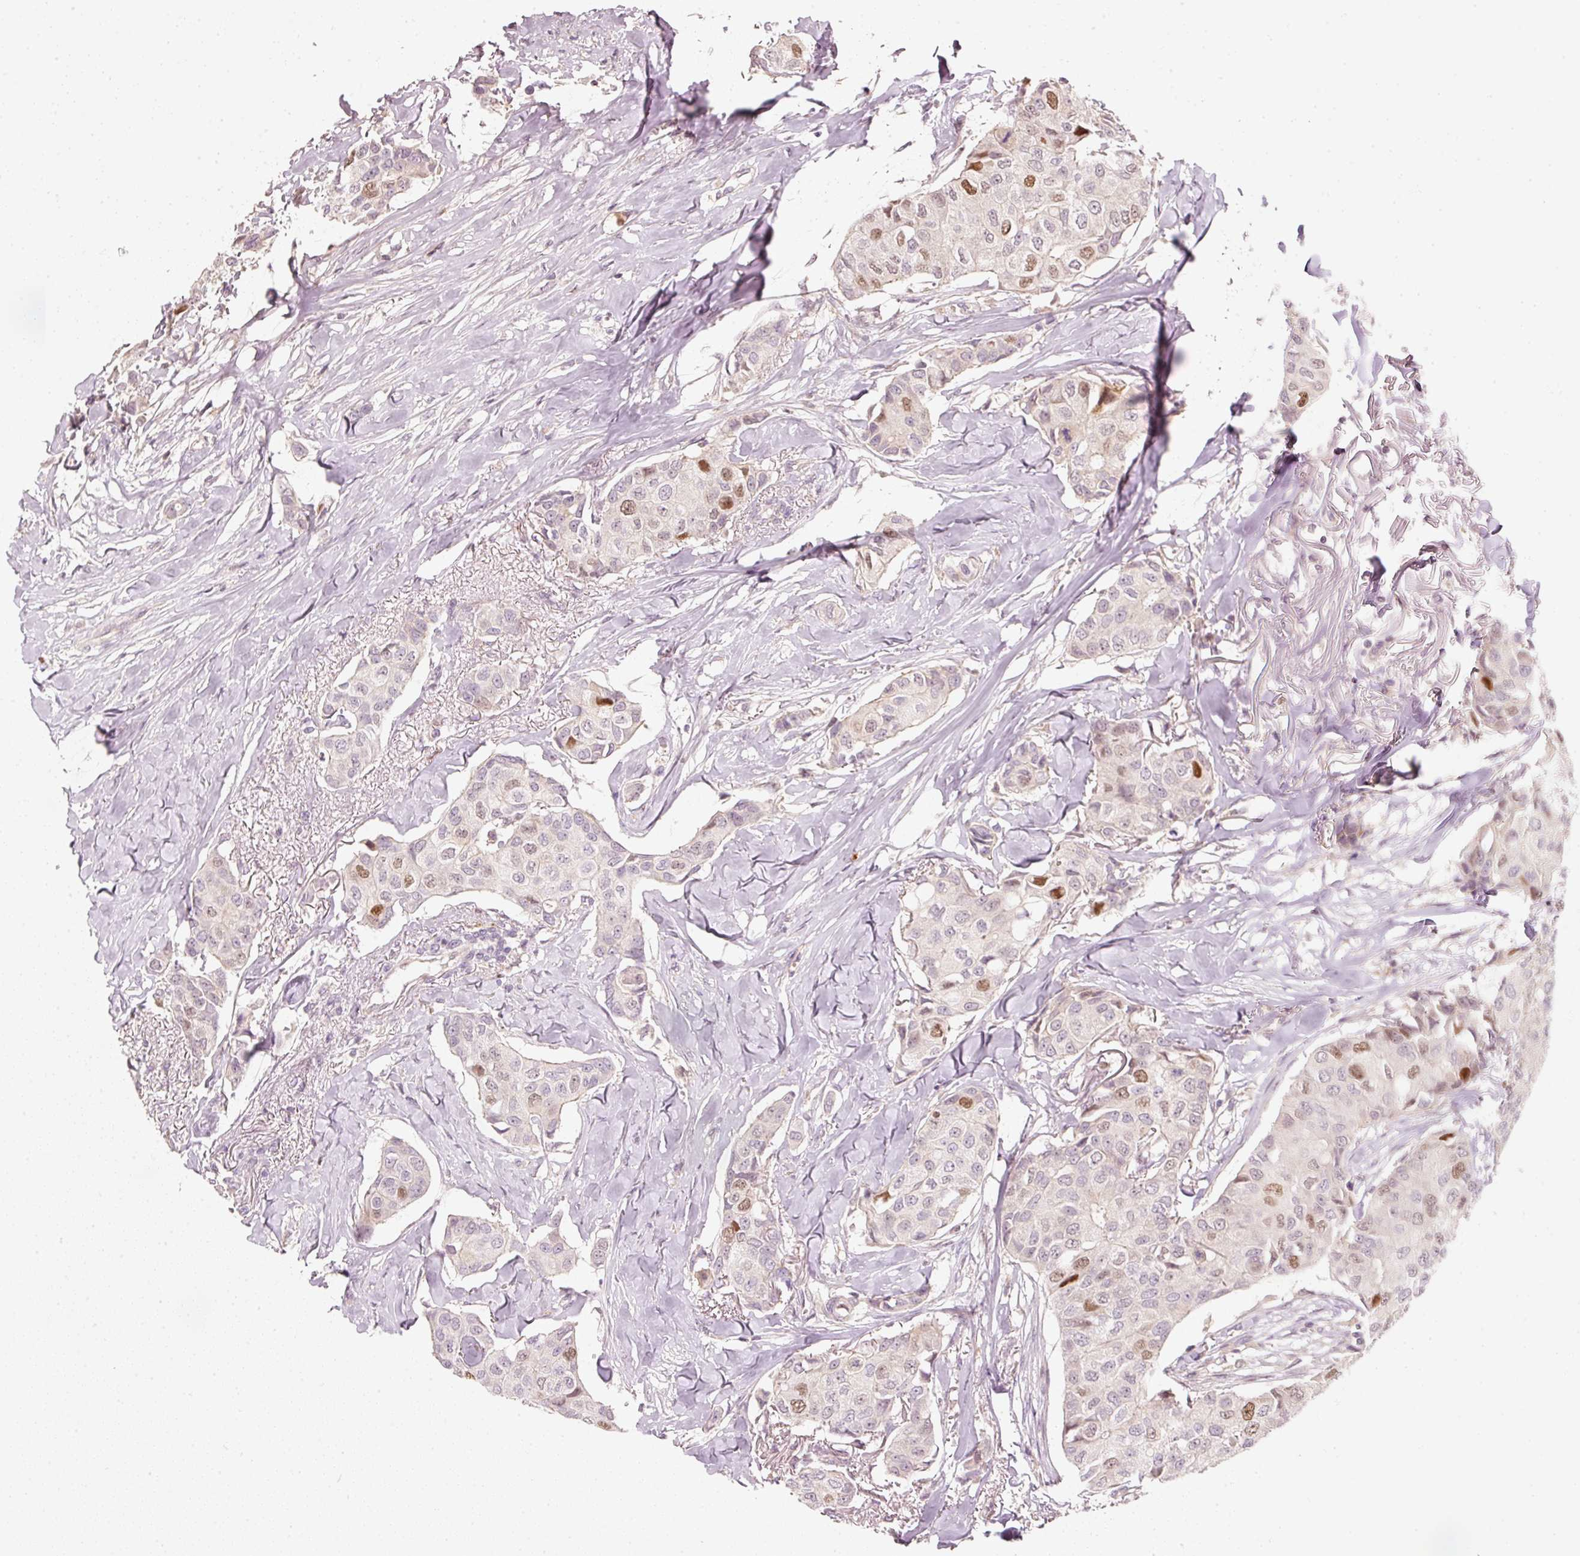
{"staining": {"intensity": "moderate", "quantity": "<25%", "location": "nuclear"}, "tissue": "breast cancer", "cell_type": "Tumor cells", "image_type": "cancer", "snomed": [{"axis": "morphology", "description": "Duct carcinoma"}, {"axis": "topography", "description": "Breast"}], "caption": "Breast cancer (intraductal carcinoma) tissue reveals moderate nuclear positivity in approximately <25% of tumor cells", "gene": "TREX2", "patient": {"sex": "female", "age": 80}}